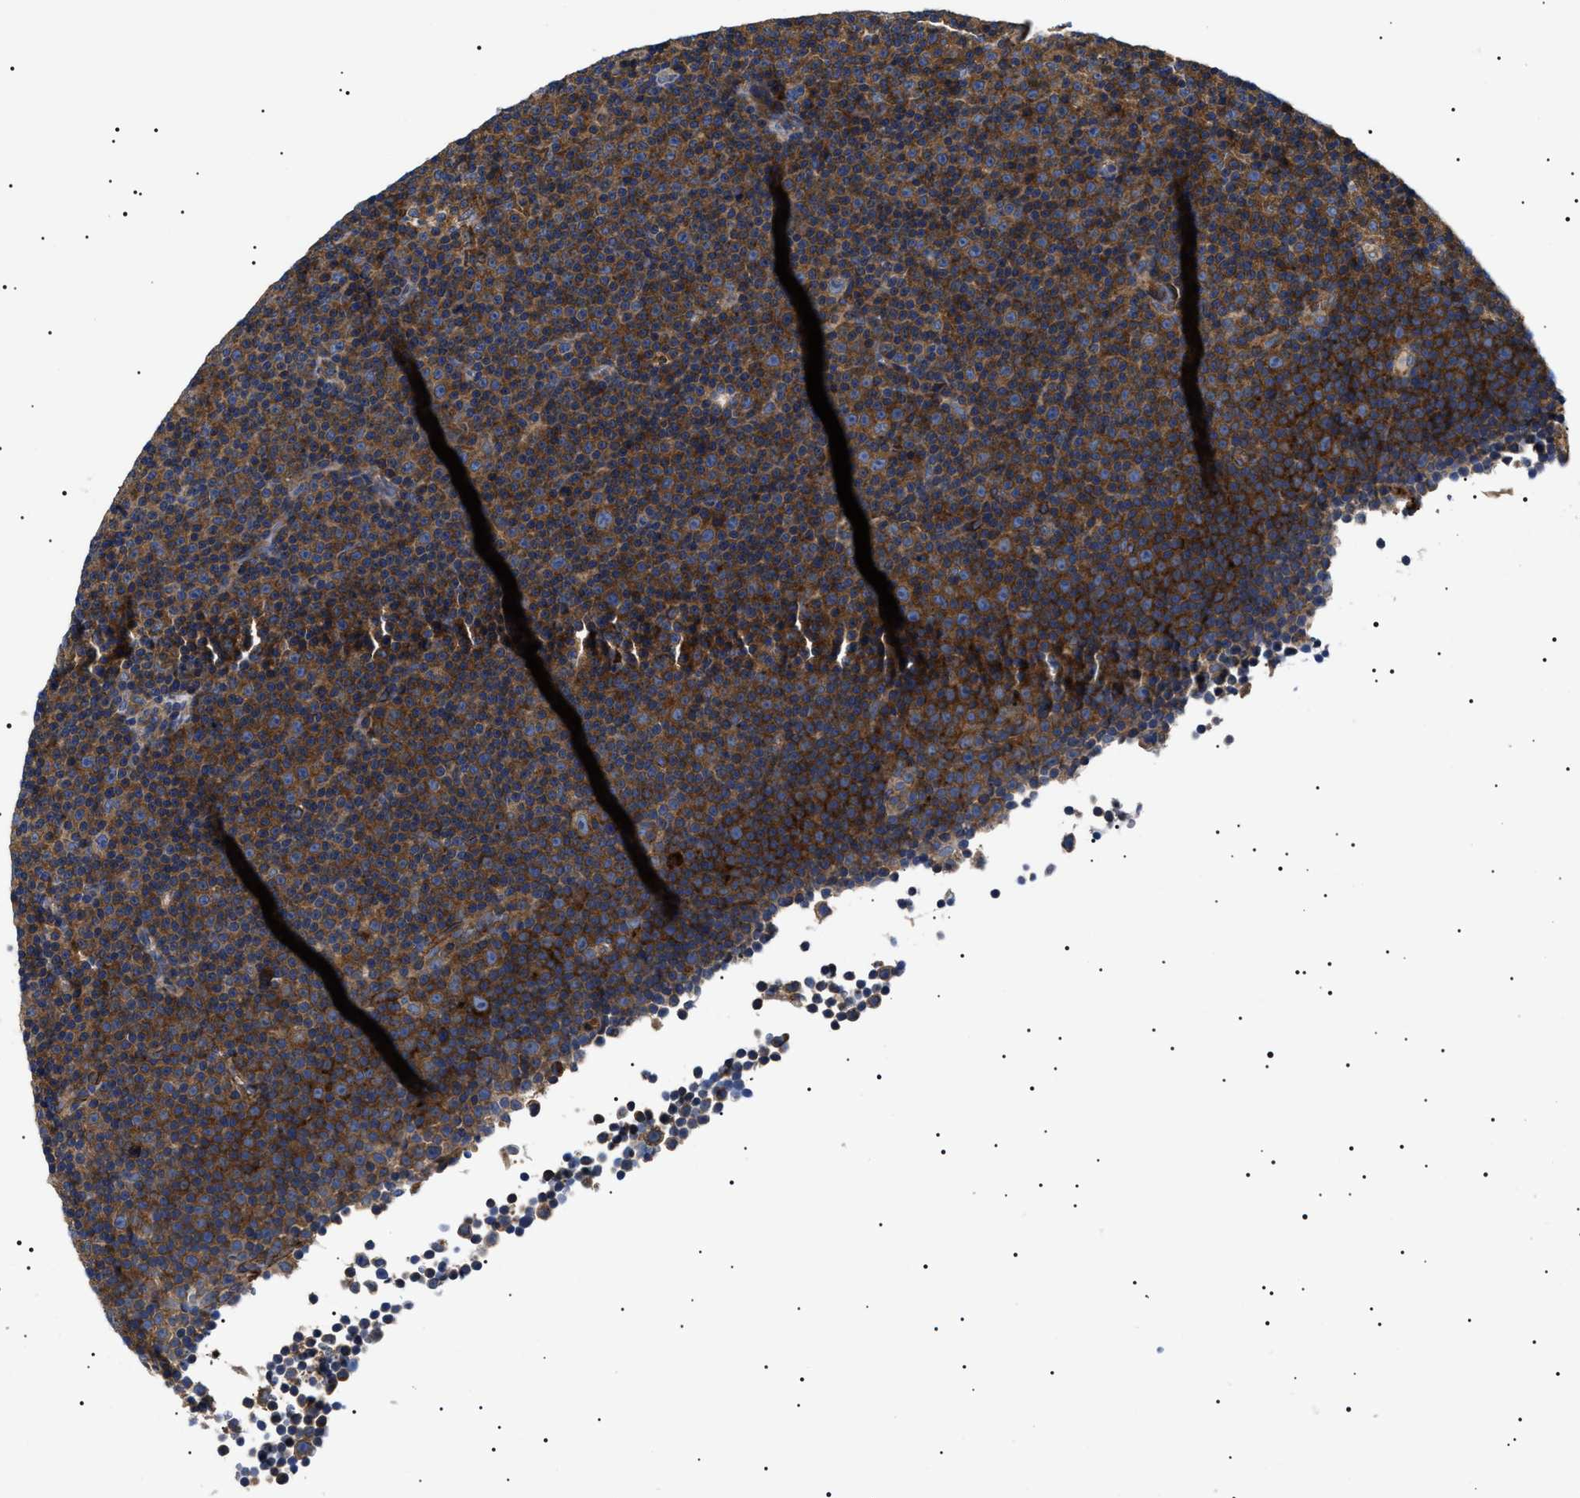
{"staining": {"intensity": "strong", "quantity": ">75%", "location": "cytoplasmic/membranous"}, "tissue": "lymphoma", "cell_type": "Tumor cells", "image_type": "cancer", "snomed": [{"axis": "morphology", "description": "Malignant lymphoma, non-Hodgkin's type, Low grade"}, {"axis": "topography", "description": "Lymph node"}], "caption": "High-power microscopy captured an IHC histopathology image of low-grade malignant lymphoma, non-Hodgkin's type, revealing strong cytoplasmic/membranous expression in approximately >75% of tumor cells. (DAB IHC, brown staining for protein, blue staining for nuclei).", "gene": "TPP2", "patient": {"sex": "female", "age": 67}}